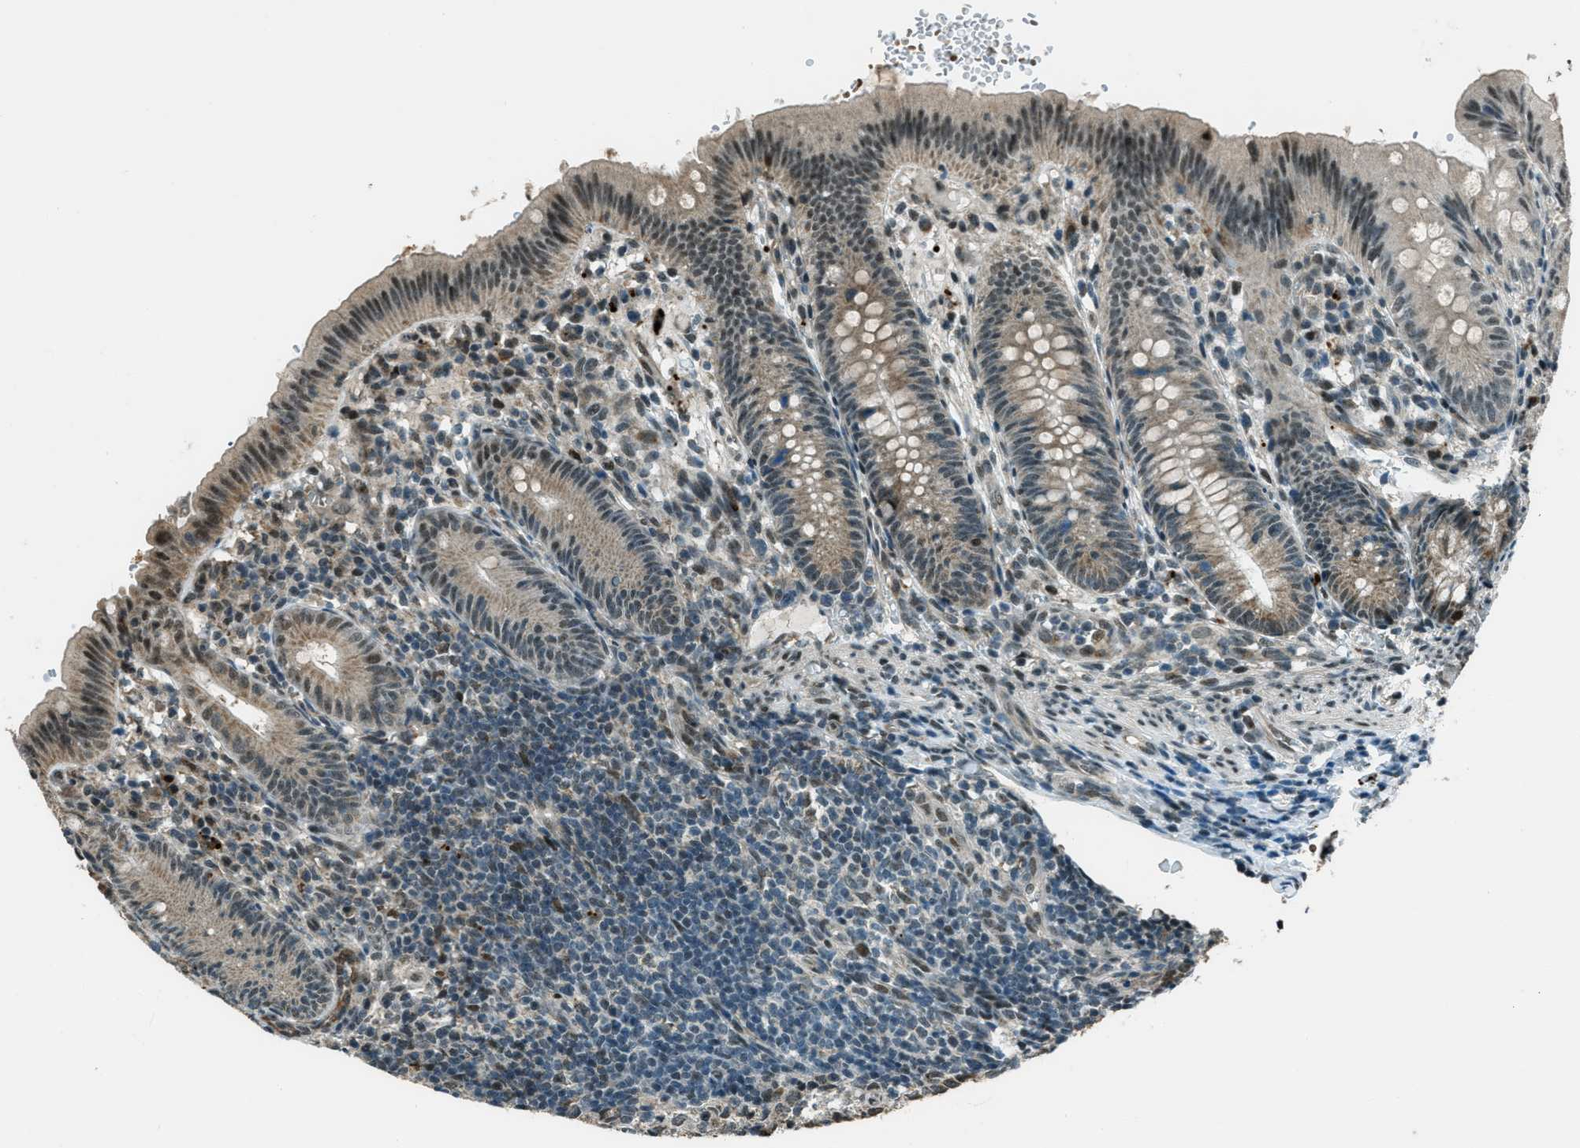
{"staining": {"intensity": "strong", "quantity": "<25%", "location": "cytoplasmic/membranous,nuclear"}, "tissue": "appendix", "cell_type": "Glandular cells", "image_type": "normal", "snomed": [{"axis": "morphology", "description": "Normal tissue, NOS"}, {"axis": "topography", "description": "Appendix"}], "caption": "Appendix stained for a protein reveals strong cytoplasmic/membranous,nuclear positivity in glandular cells.", "gene": "TARDBP", "patient": {"sex": "male", "age": 1}}